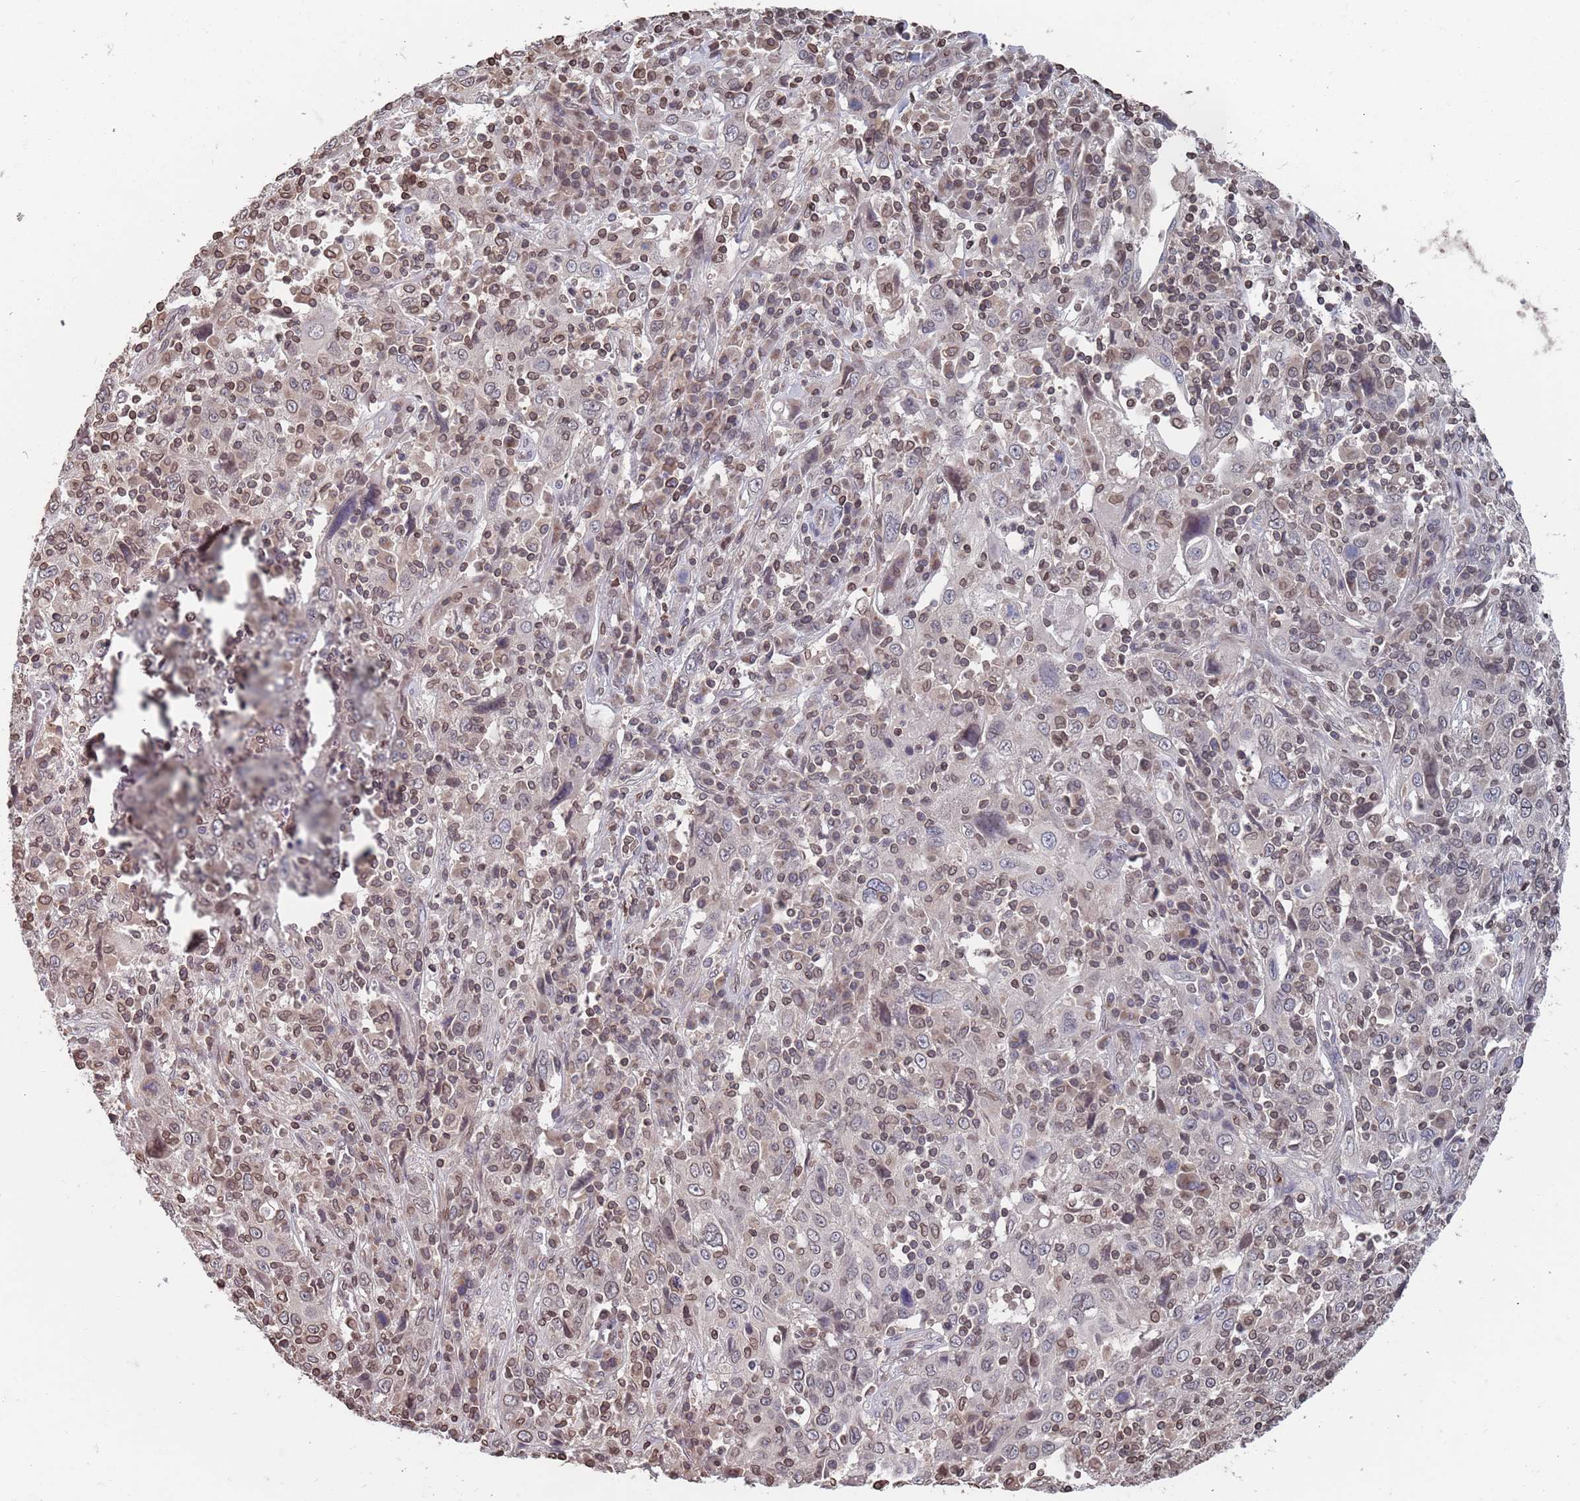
{"staining": {"intensity": "moderate", "quantity": ">75%", "location": "cytoplasmic/membranous,nuclear"}, "tissue": "cervical cancer", "cell_type": "Tumor cells", "image_type": "cancer", "snomed": [{"axis": "morphology", "description": "Squamous cell carcinoma, NOS"}, {"axis": "topography", "description": "Cervix"}], "caption": "Human cervical cancer stained with a protein marker exhibits moderate staining in tumor cells.", "gene": "SDHAF3", "patient": {"sex": "female", "age": 46}}